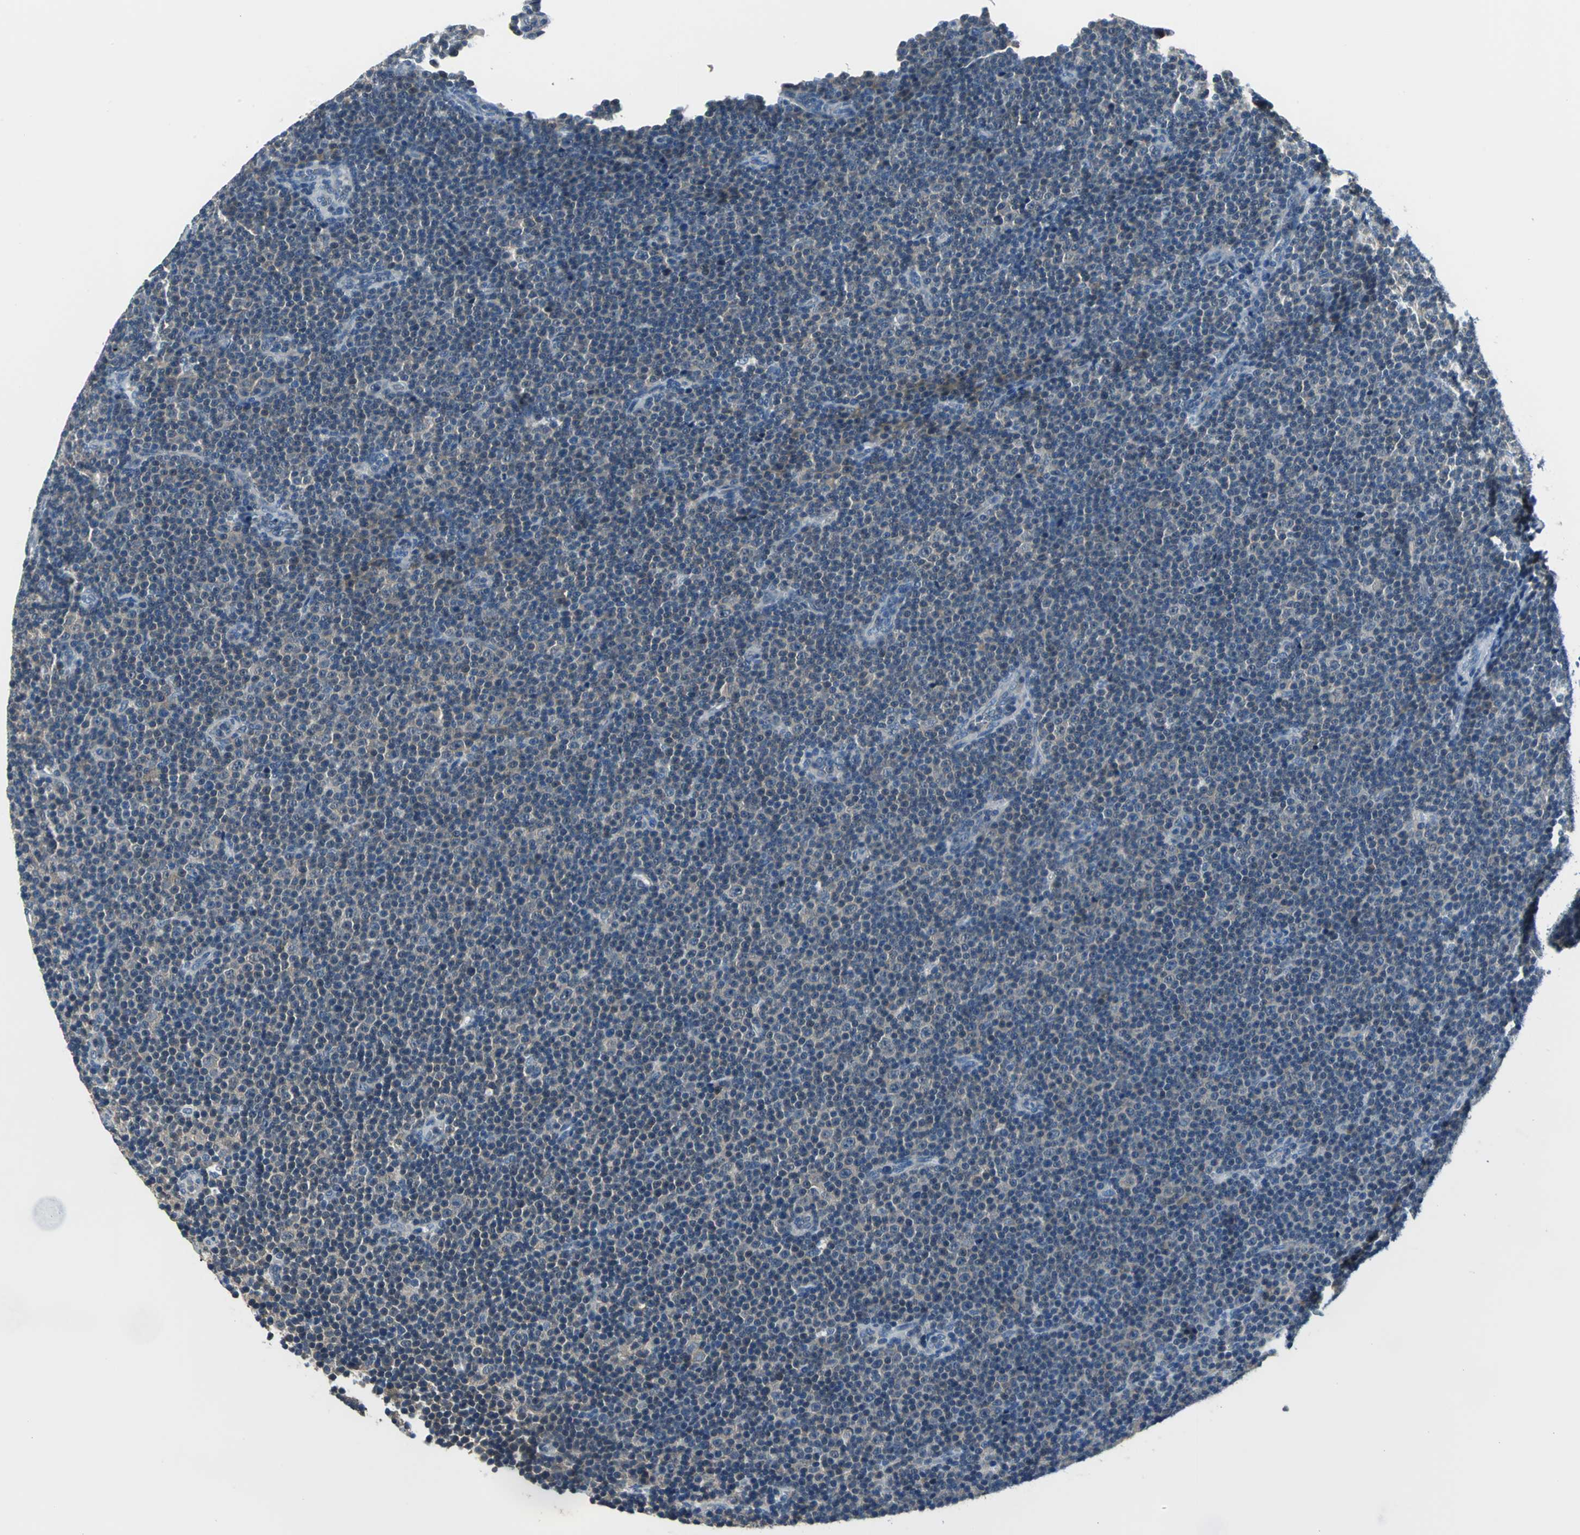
{"staining": {"intensity": "weak", "quantity": "25%-75%", "location": "cytoplasmic/membranous"}, "tissue": "lymphoma", "cell_type": "Tumor cells", "image_type": "cancer", "snomed": [{"axis": "morphology", "description": "Malignant lymphoma, non-Hodgkin's type, Low grade"}, {"axis": "topography", "description": "Lymph node"}], "caption": "A brown stain labels weak cytoplasmic/membranous expression of a protein in human malignant lymphoma, non-Hodgkin's type (low-grade) tumor cells.", "gene": "ZNF415", "patient": {"sex": "female", "age": 67}}